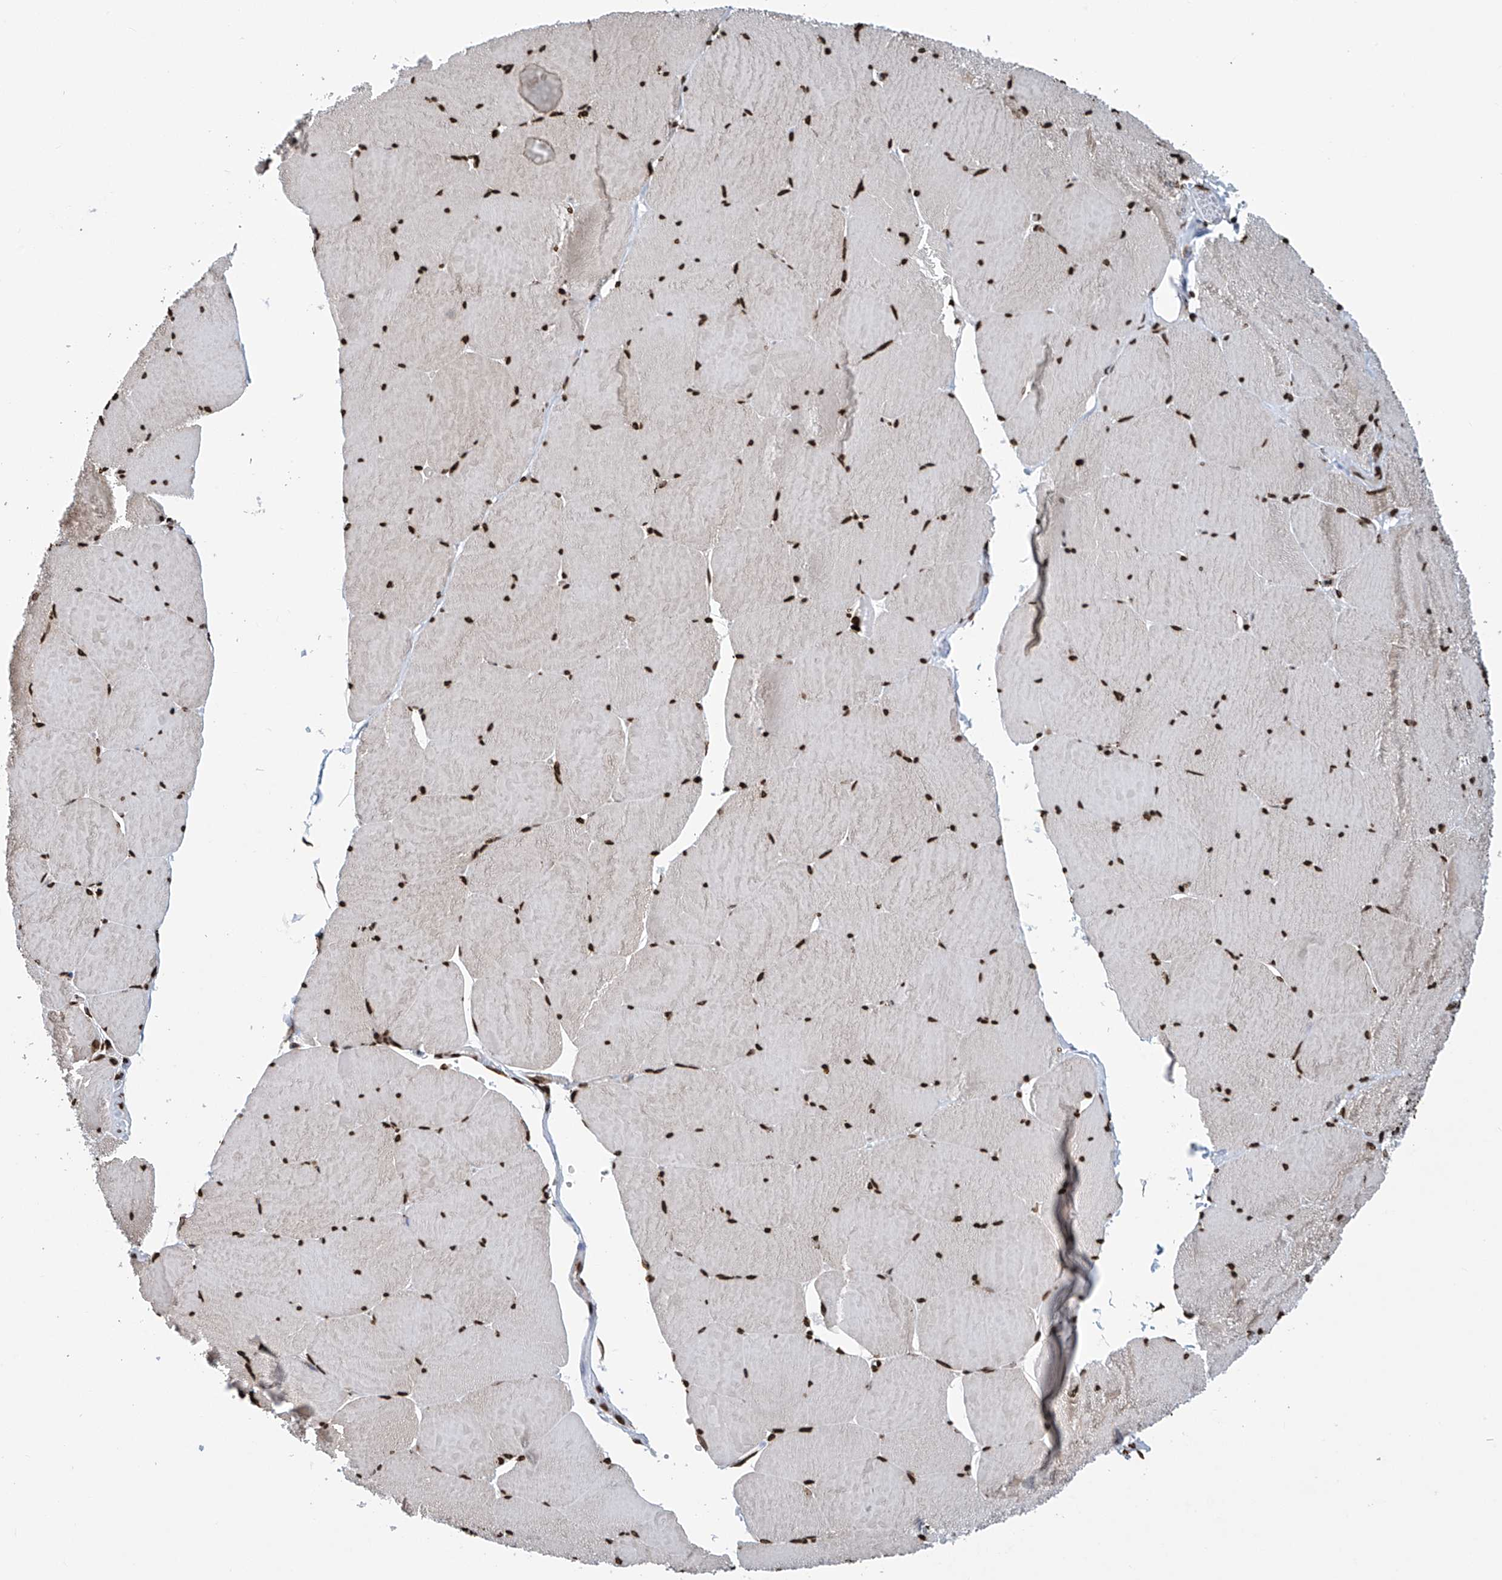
{"staining": {"intensity": "strong", "quantity": ">75%", "location": "cytoplasmic/membranous,nuclear"}, "tissue": "skeletal muscle", "cell_type": "Myocytes", "image_type": "normal", "snomed": [{"axis": "morphology", "description": "Normal tissue, NOS"}, {"axis": "topography", "description": "Skeletal muscle"}, {"axis": "topography", "description": "Head-Neck"}], "caption": "Immunohistochemical staining of benign human skeletal muscle displays strong cytoplasmic/membranous,nuclear protein expression in approximately >75% of myocytes. The staining was performed using DAB to visualize the protein expression in brown, while the nuclei were stained in blue with hematoxylin (Magnification: 20x).", "gene": "DPPA2", "patient": {"sex": "male", "age": 66}}